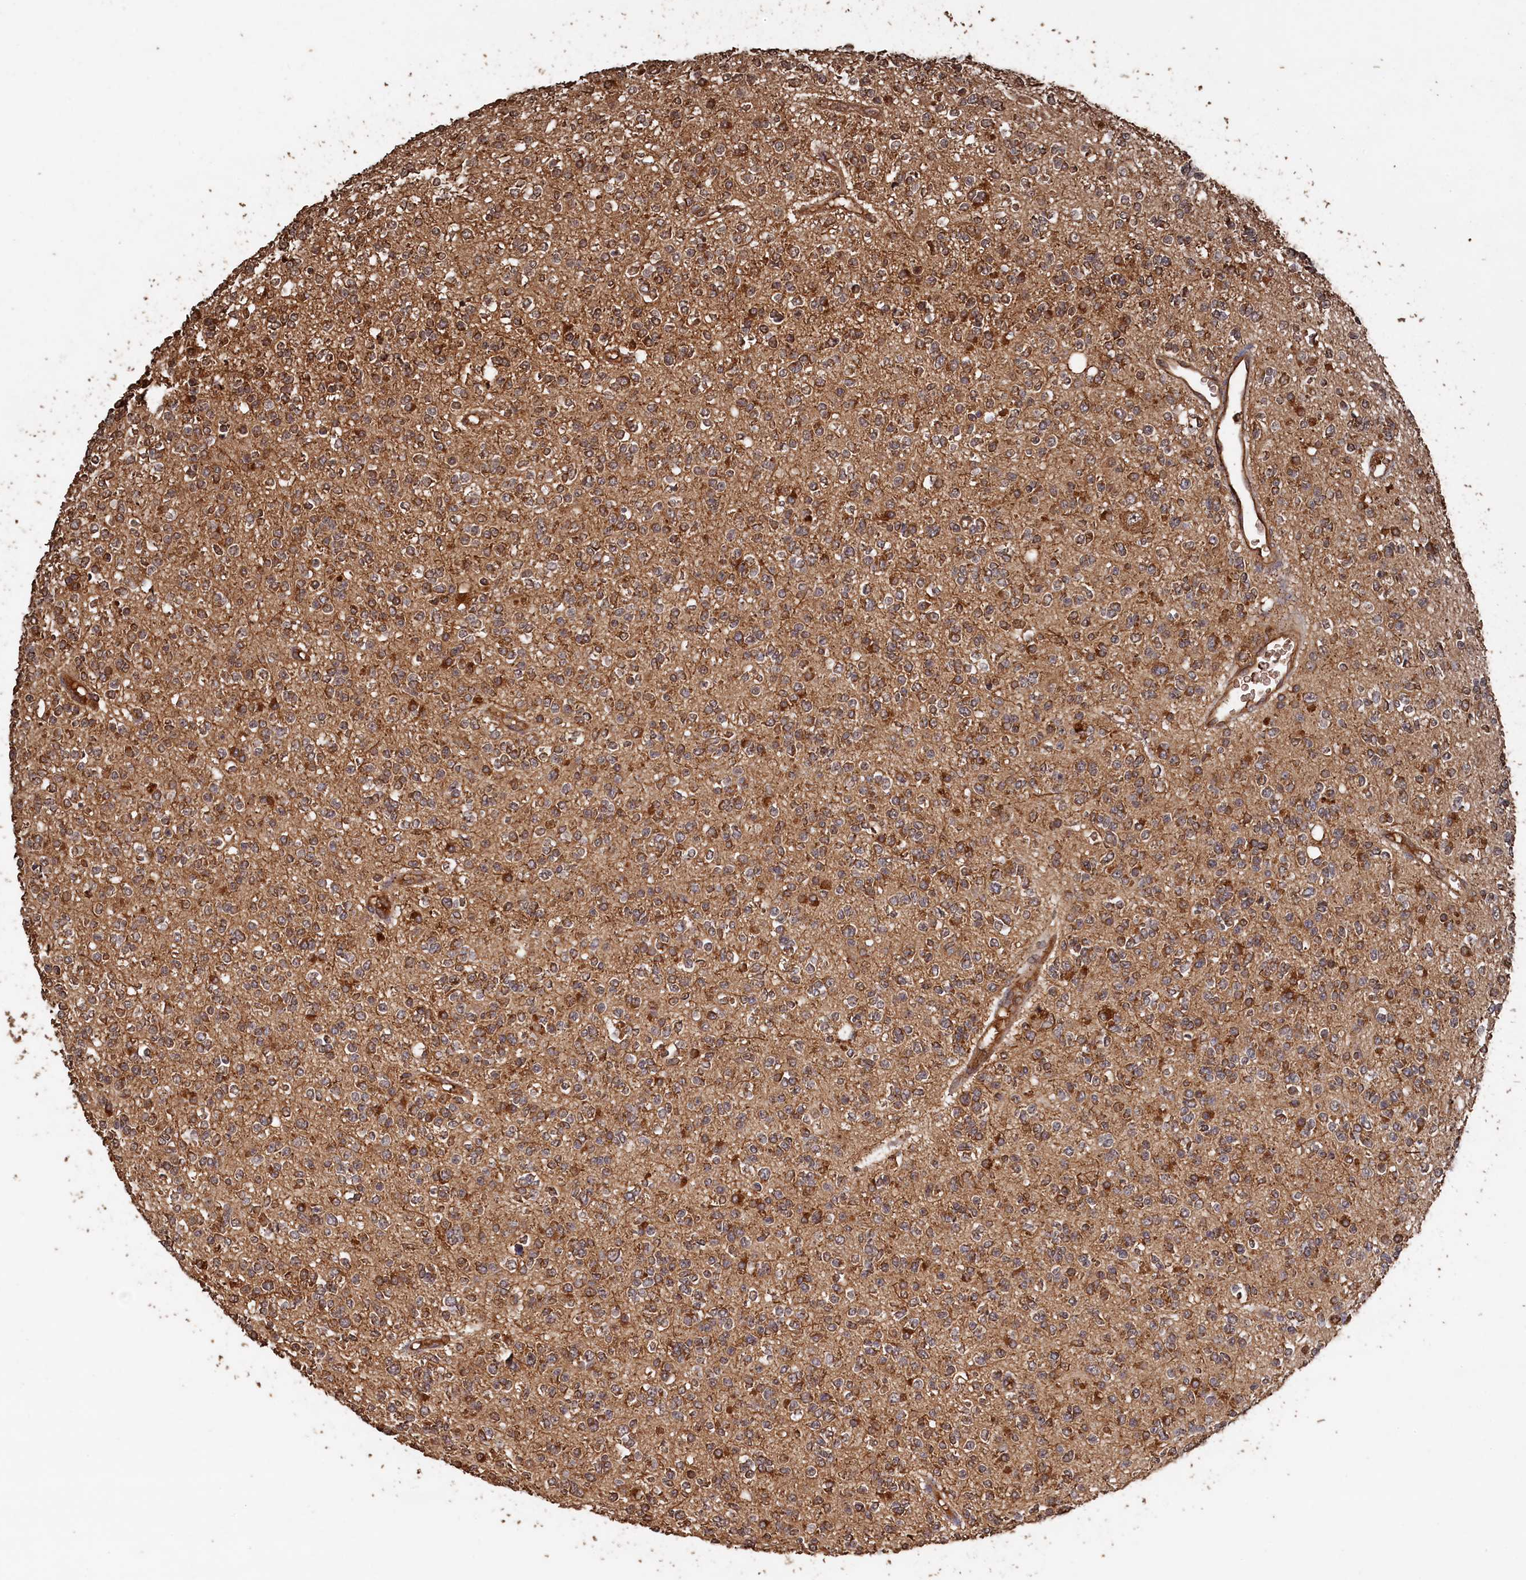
{"staining": {"intensity": "moderate", "quantity": ">75%", "location": "cytoplasmic/membranous"}, "tissue": "glioma", "cell_type": "Tumor cells", "image_type": "cancer", "snomed": [{"axis": "morphology", "description": "Glioma, malignant, High grade"}, {"axis": "topography", "description": "Brain"}], "caption": "Immunohistochemistry (IHC) (DAB) staining of malignant high-grade glioma demonstrates moderate cytoplasmic/membranous protein positivity in about >75% of tumor cells.", "gene": "SNX33", "patient": {"sex": "male", "age": 34}}